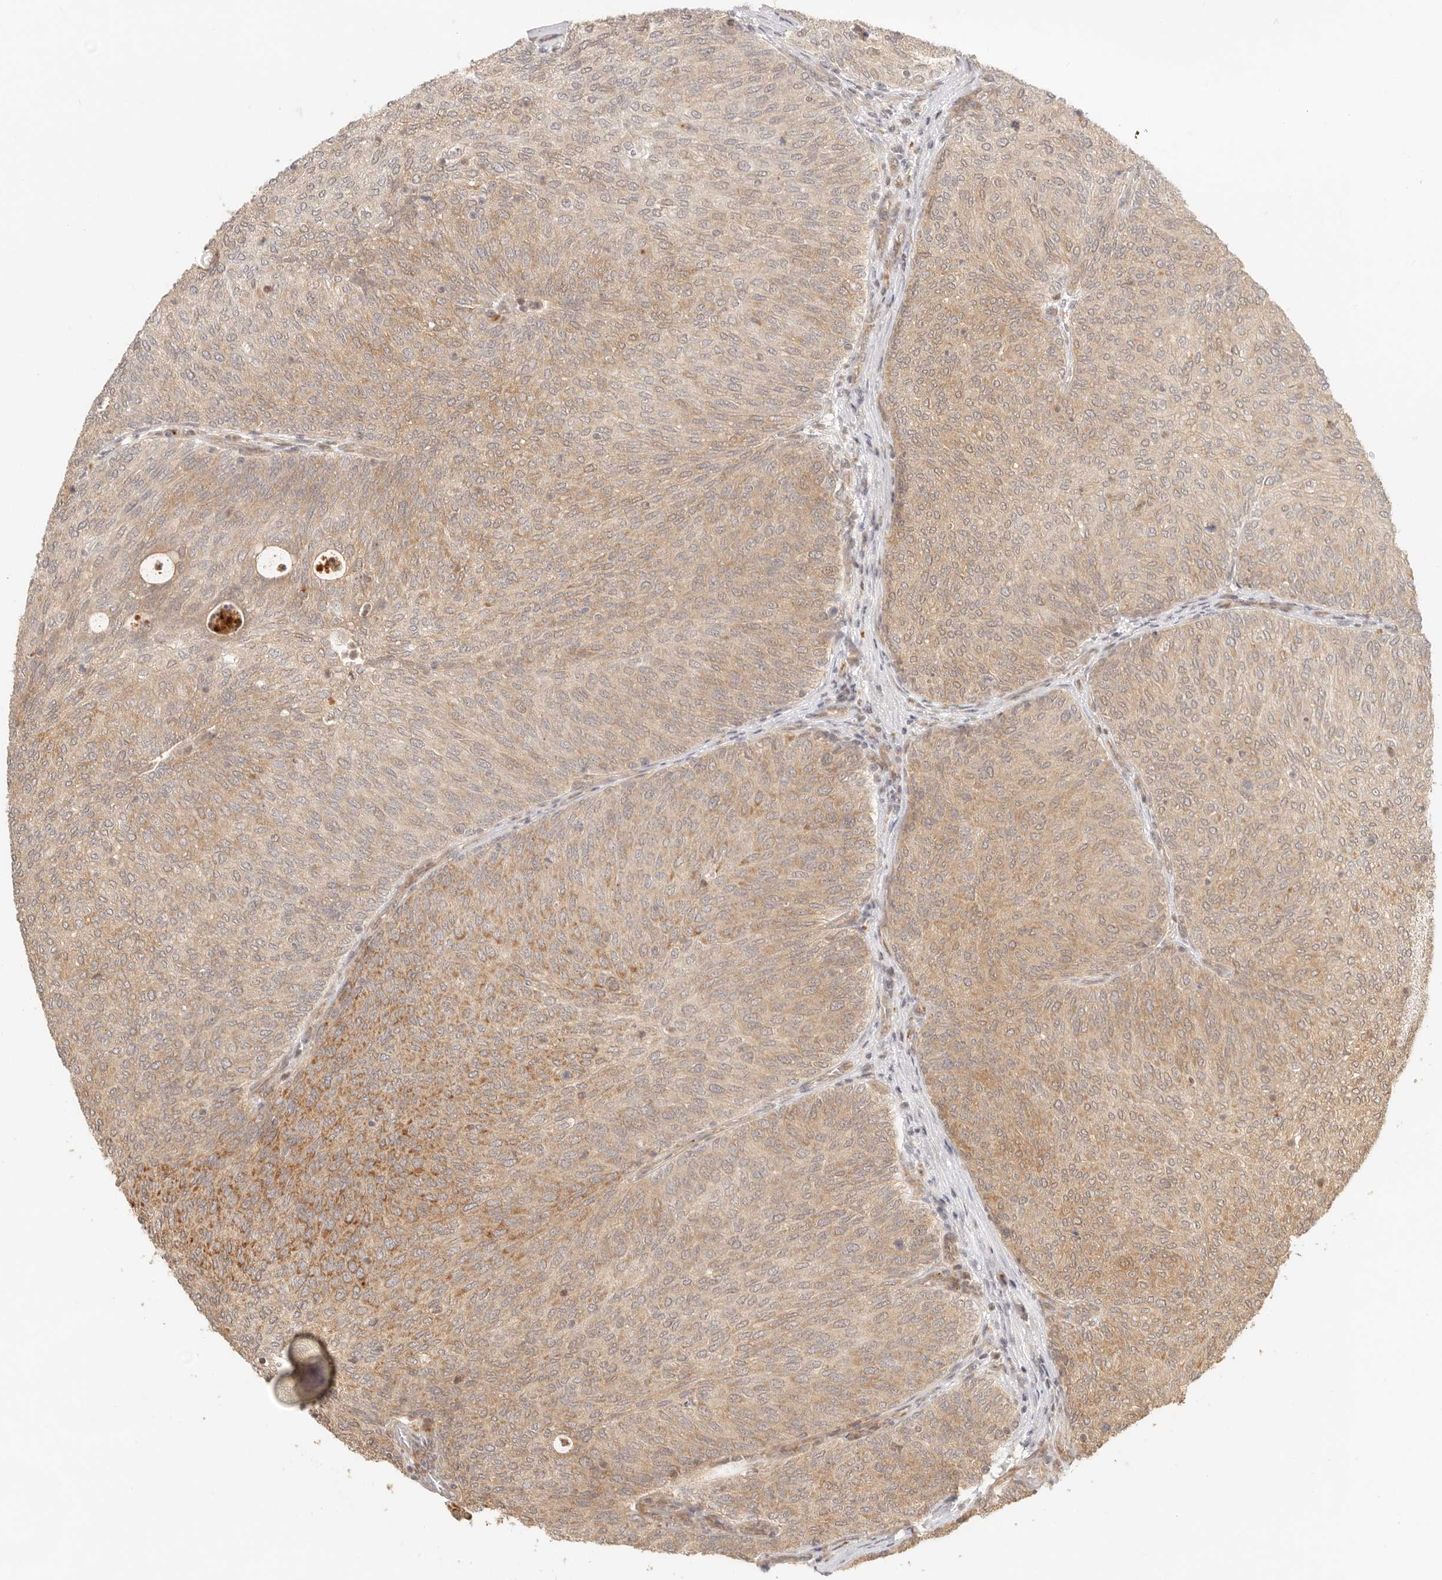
{"staining": {"intensity": "moderate", "quantity": "25%-75%", "location": "cytoplasmic/membranous"}, "tissue": "urothelial cancer", "cell_type": "Tumor cells", "image_type": "cancer", "snomed": [{"axis": "morphology", "description": "Urothelial carcinoma, Low grade"}, {"axis": "topography", "description": "Urinary bladder"}], "caption": "Protein expression analysis of human urothelial carcinoma (low-grade) reveals moderate cytoplasmic/membranous staining in approximately 25%-75% of tumor cells. Ihc stains the protein of interest in brown and the nuclei are stained blue.", "gene": "BAALC", "patient": {"sex": "female", "age": 79}}